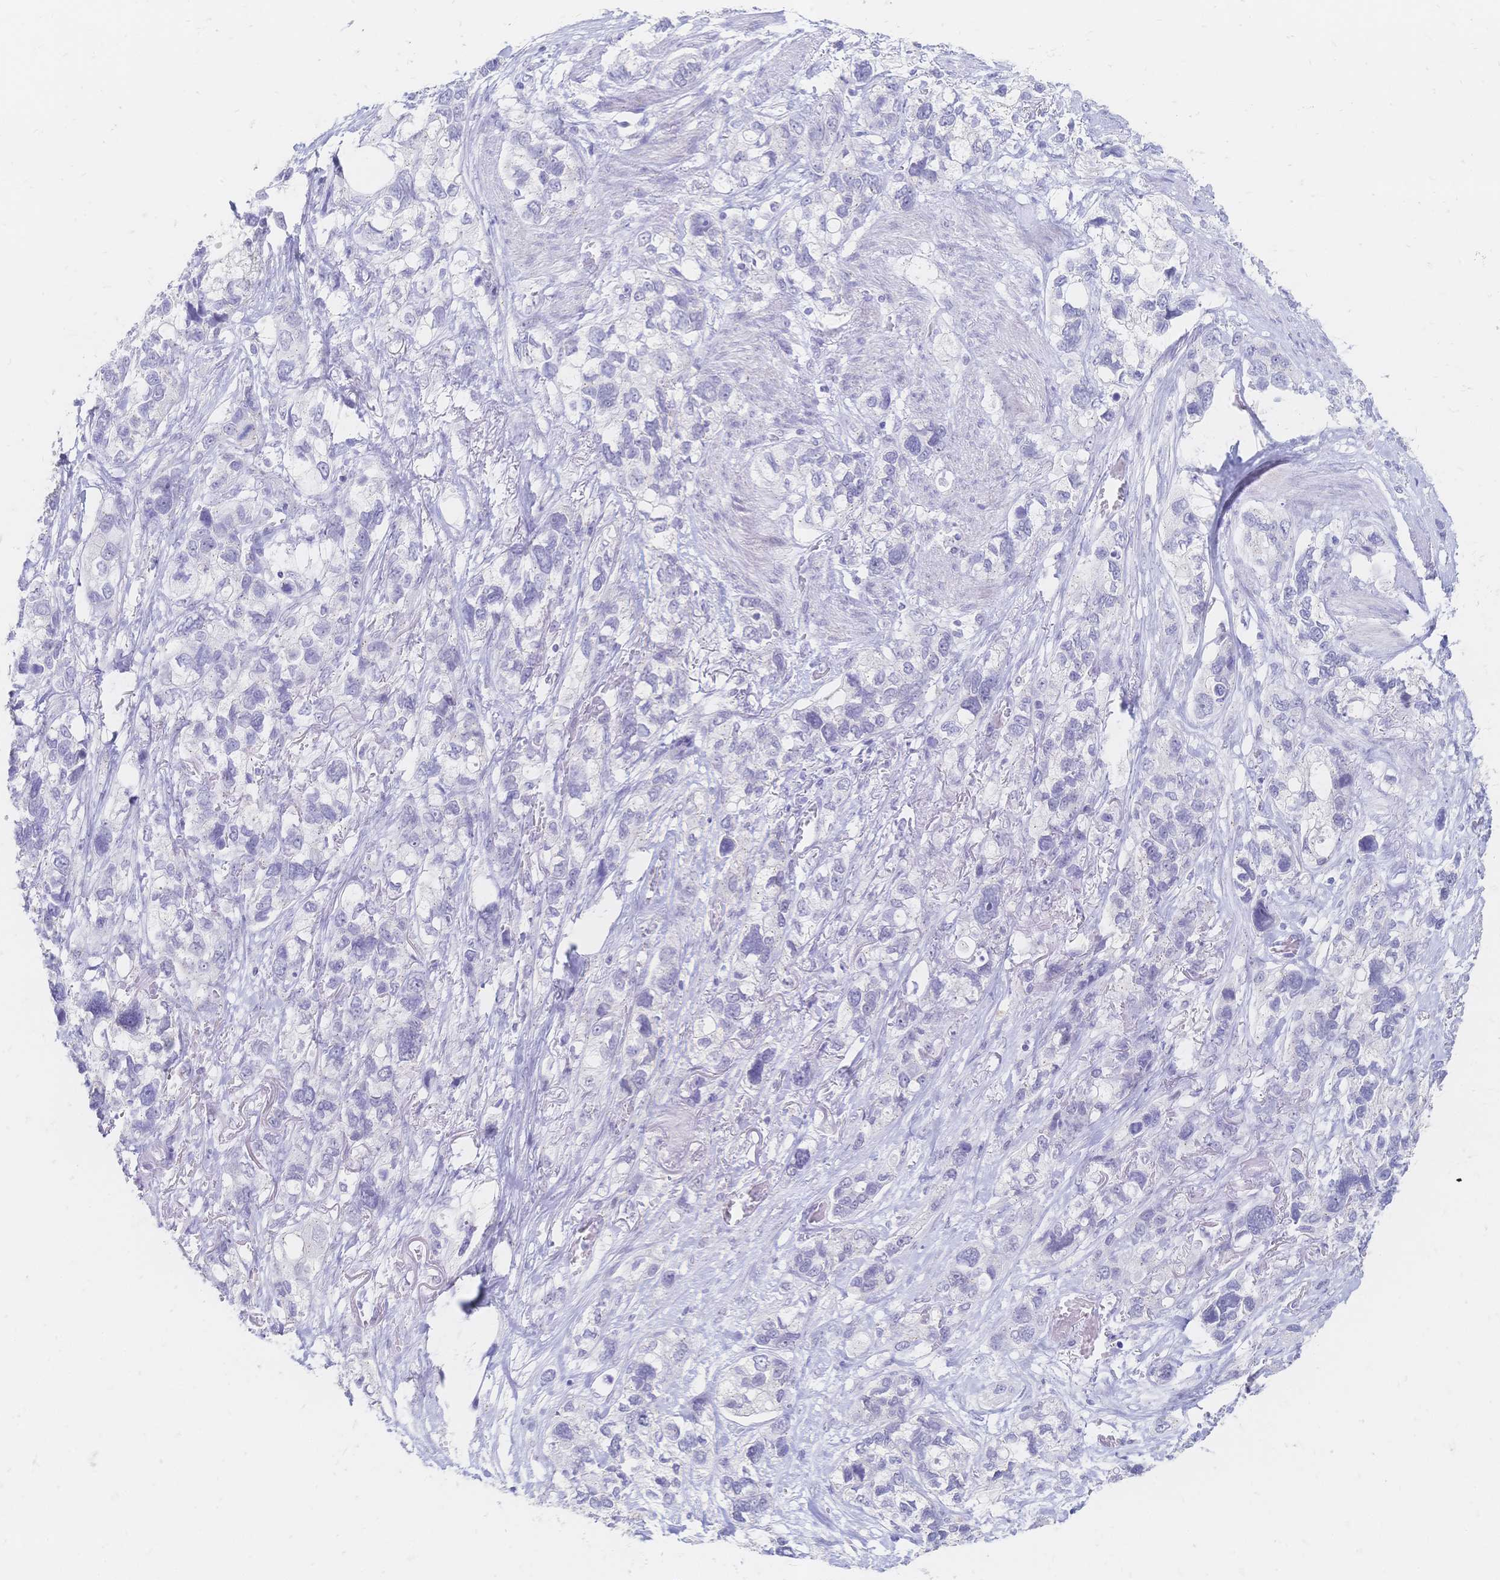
{"staining": {"intensity": "negative", "quantity": "none", "location": "none"}, "tissue": "stomach cancer", "cell_type": "Tumor cells", "image_type": "cancer", "snomed": [{"axis": "morphology", "description": "Adenocarcinoma, NOS"}, {"axis": "topography", "description": "Stomach, upper"}], "caption": "Stomach cancer stained for a protein using immunohistochemistry demonstrates no expression tumor cells.", "gene": "PSORS1C2", "patient": {"sex": "female", "age": 81}}